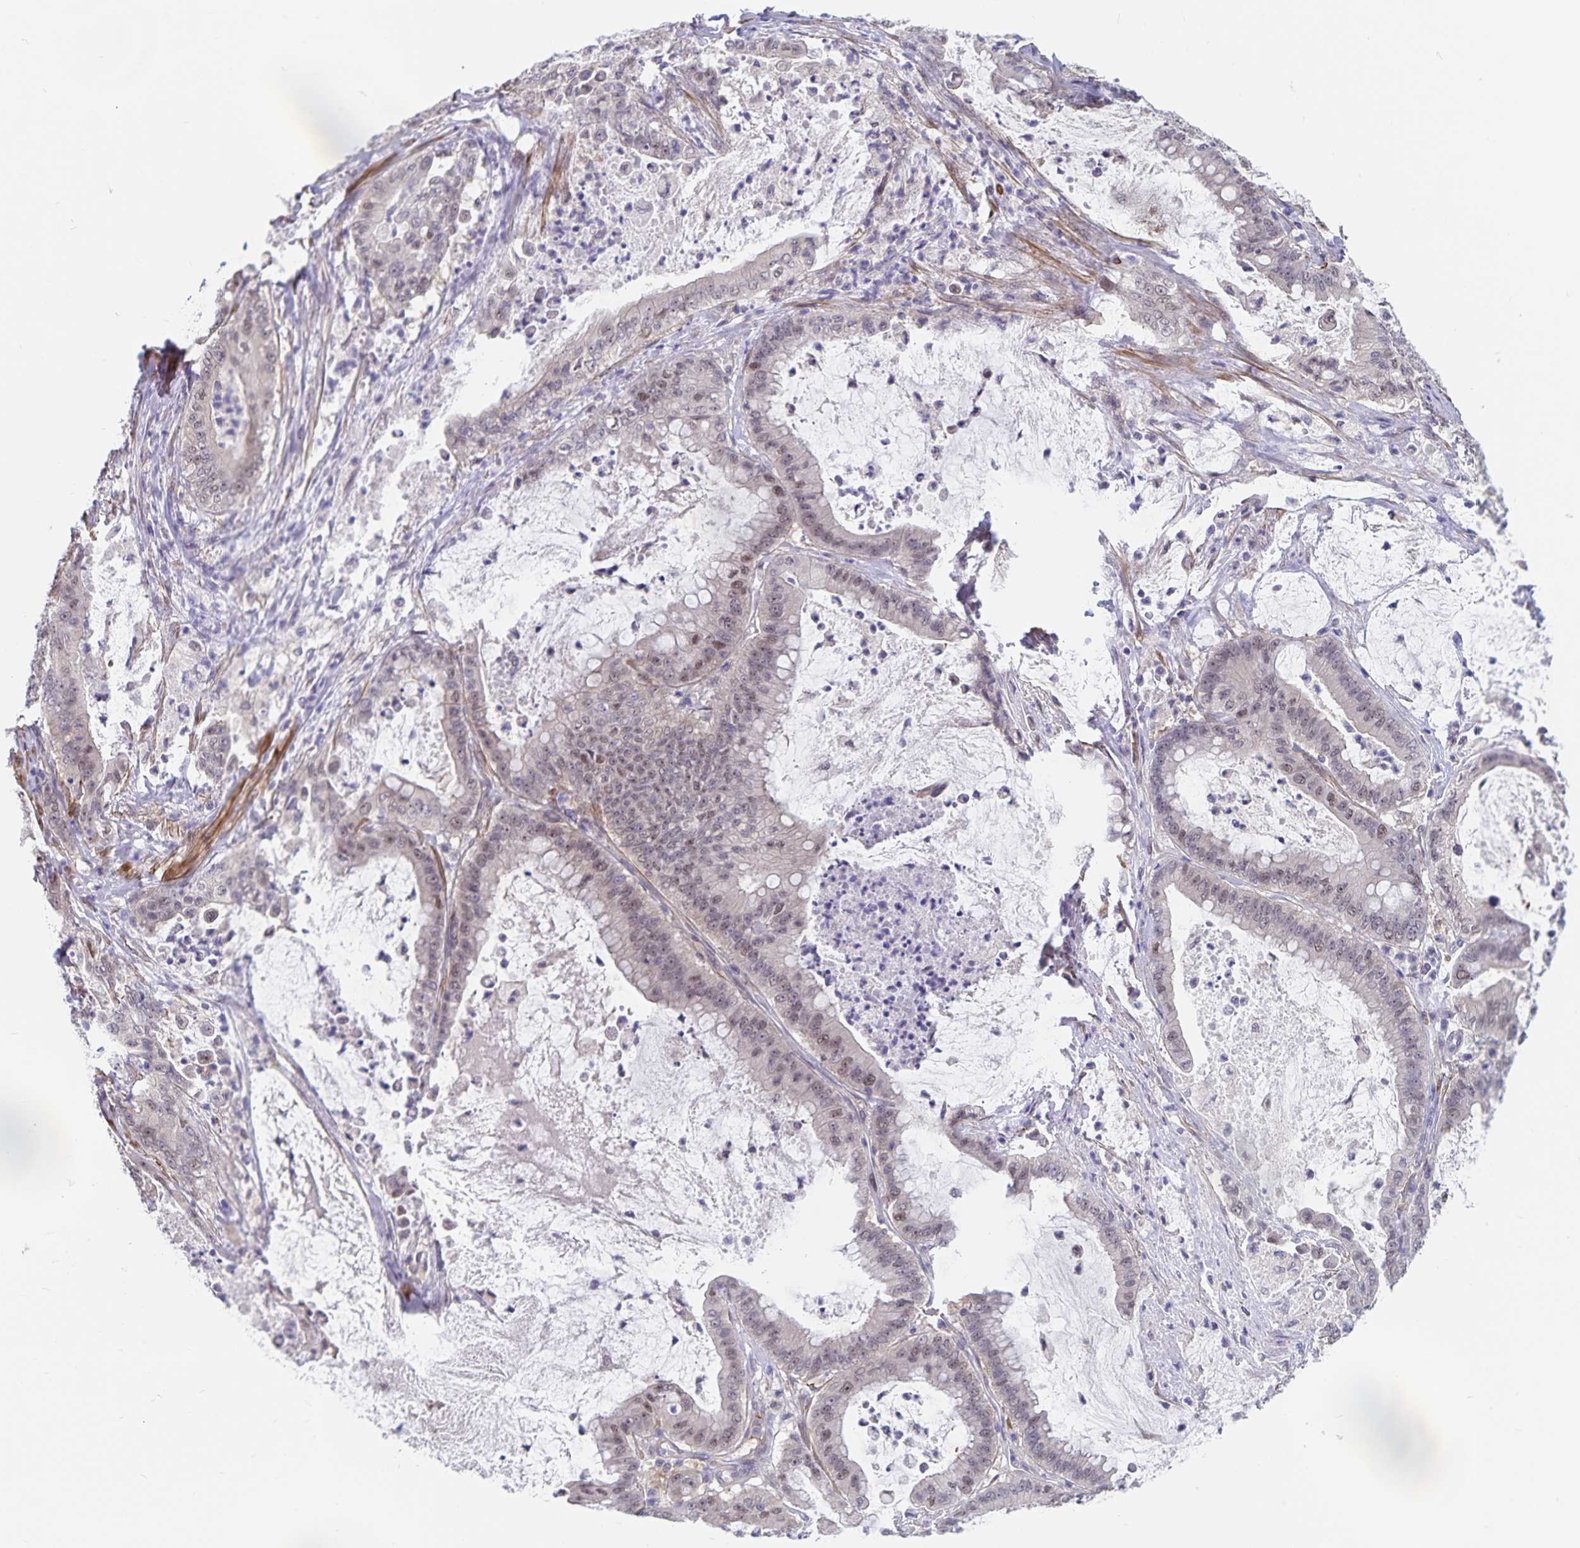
{"staining": {"intensity": "weak", "quantity": "<25%", "location": "nuclear"}, "tissue": "pancreatic cancer", "cell_type": "Tumor cells", "image_type": "cancer", "snomed": [{"axis": "morphology", "description": "Adenocarcinoma, NOS"}, {"axis": "topography", "description": "Pancreas"}], "caption": "Immunohistochemistry of adenocarcinoma (pancreatic) exhibits no positivity in tumor cells.", "gene": "BAG6", "patient": {"sex": "male", "age": 71}}